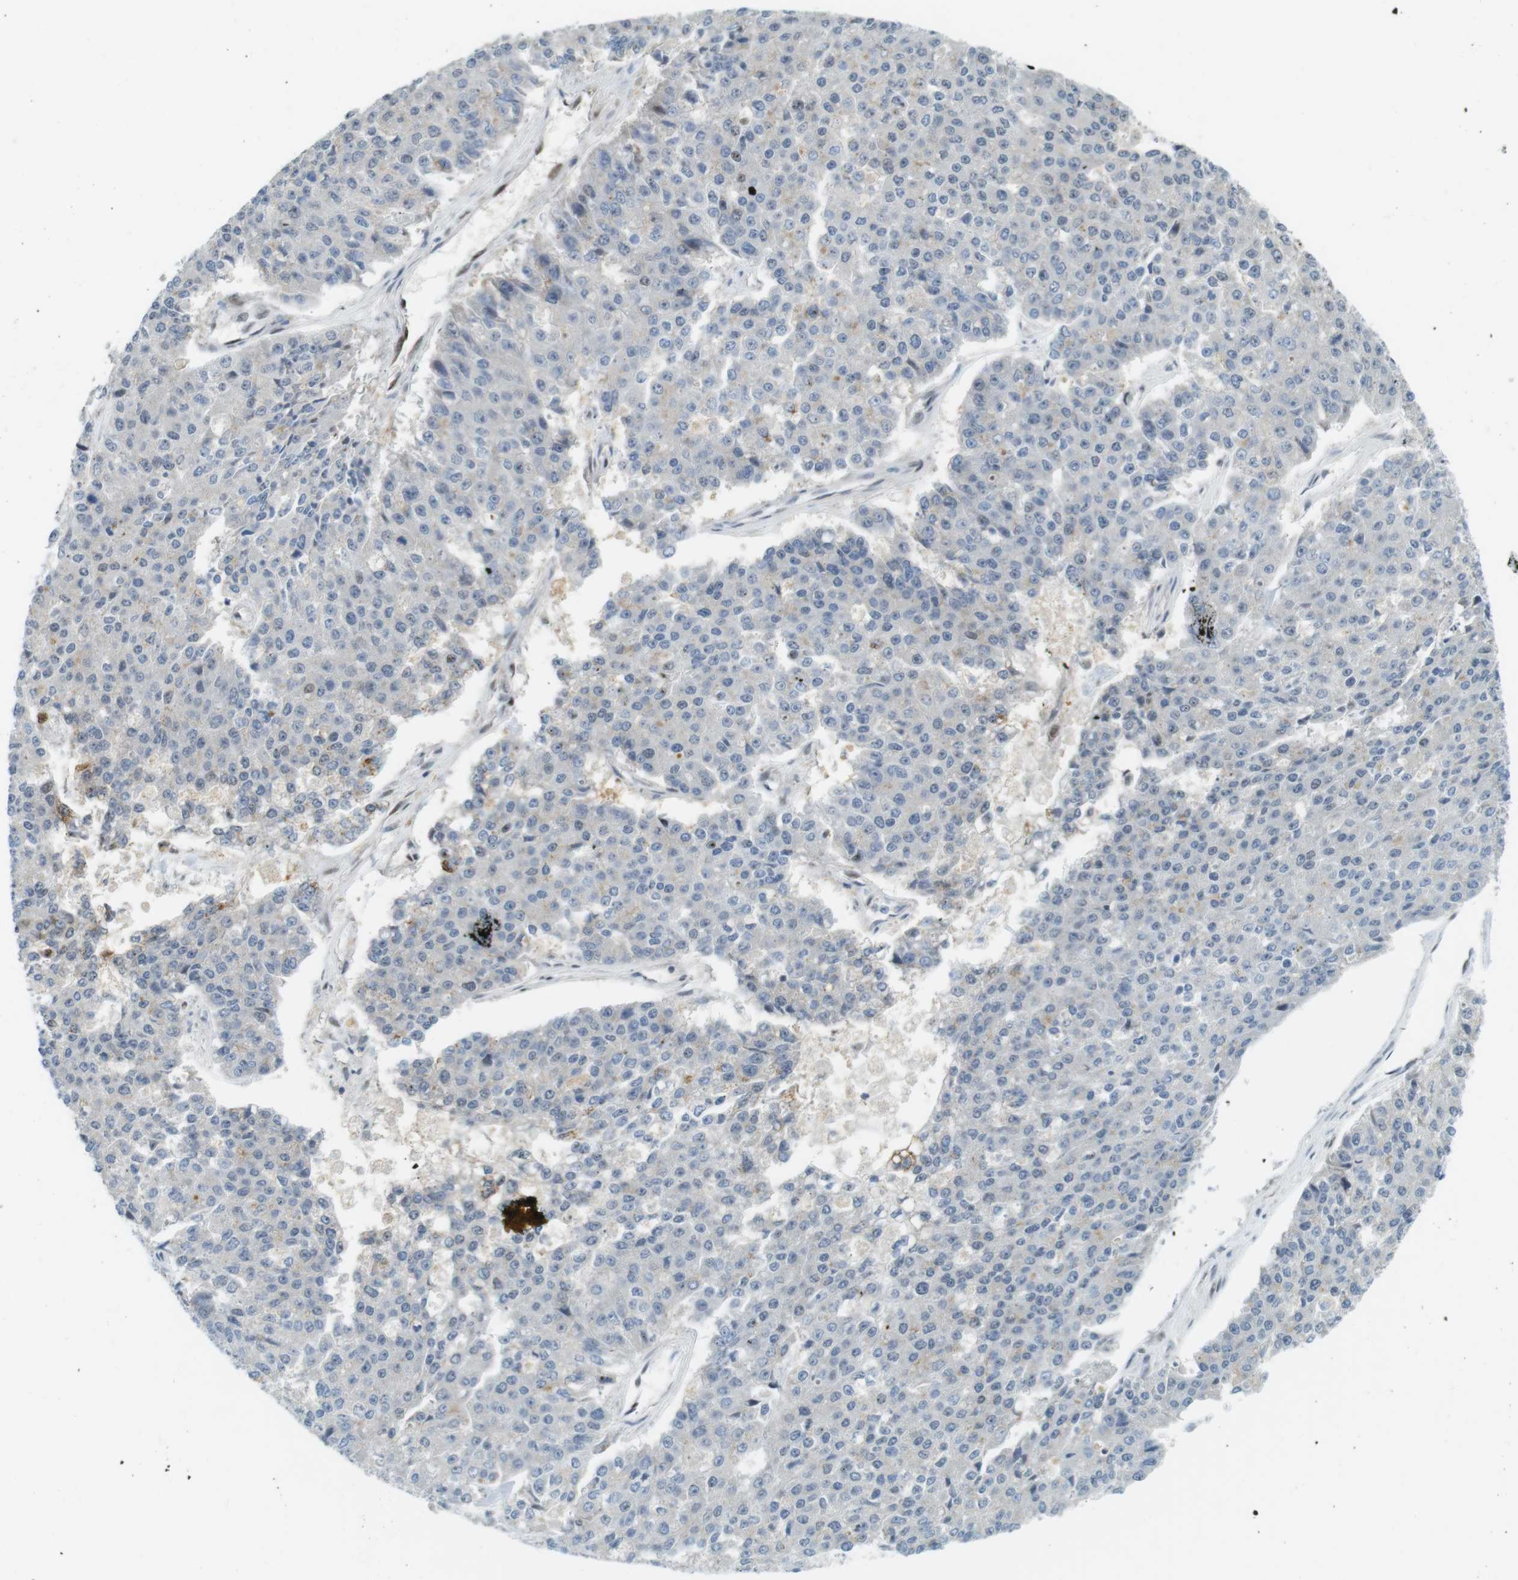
{"staining": {"intensity": "negative", "quantity": "none", "location": "none"}, "tissue": "pancreatic cancer", "cell_type": "Tumor cells", "image_type": "cancer", "snomed": [{"axis": "morphology", "description": "Adenocarcinoma, NOS"}, {"axis": "topography", "description": "Pancreas"}], "caption": "A histopathology image of human pancreatic cancer (adenocarcinoma) is negative for staining in tumor cells.", "gene": "UBB", "patient": {"sex": "male", "age": 50}}